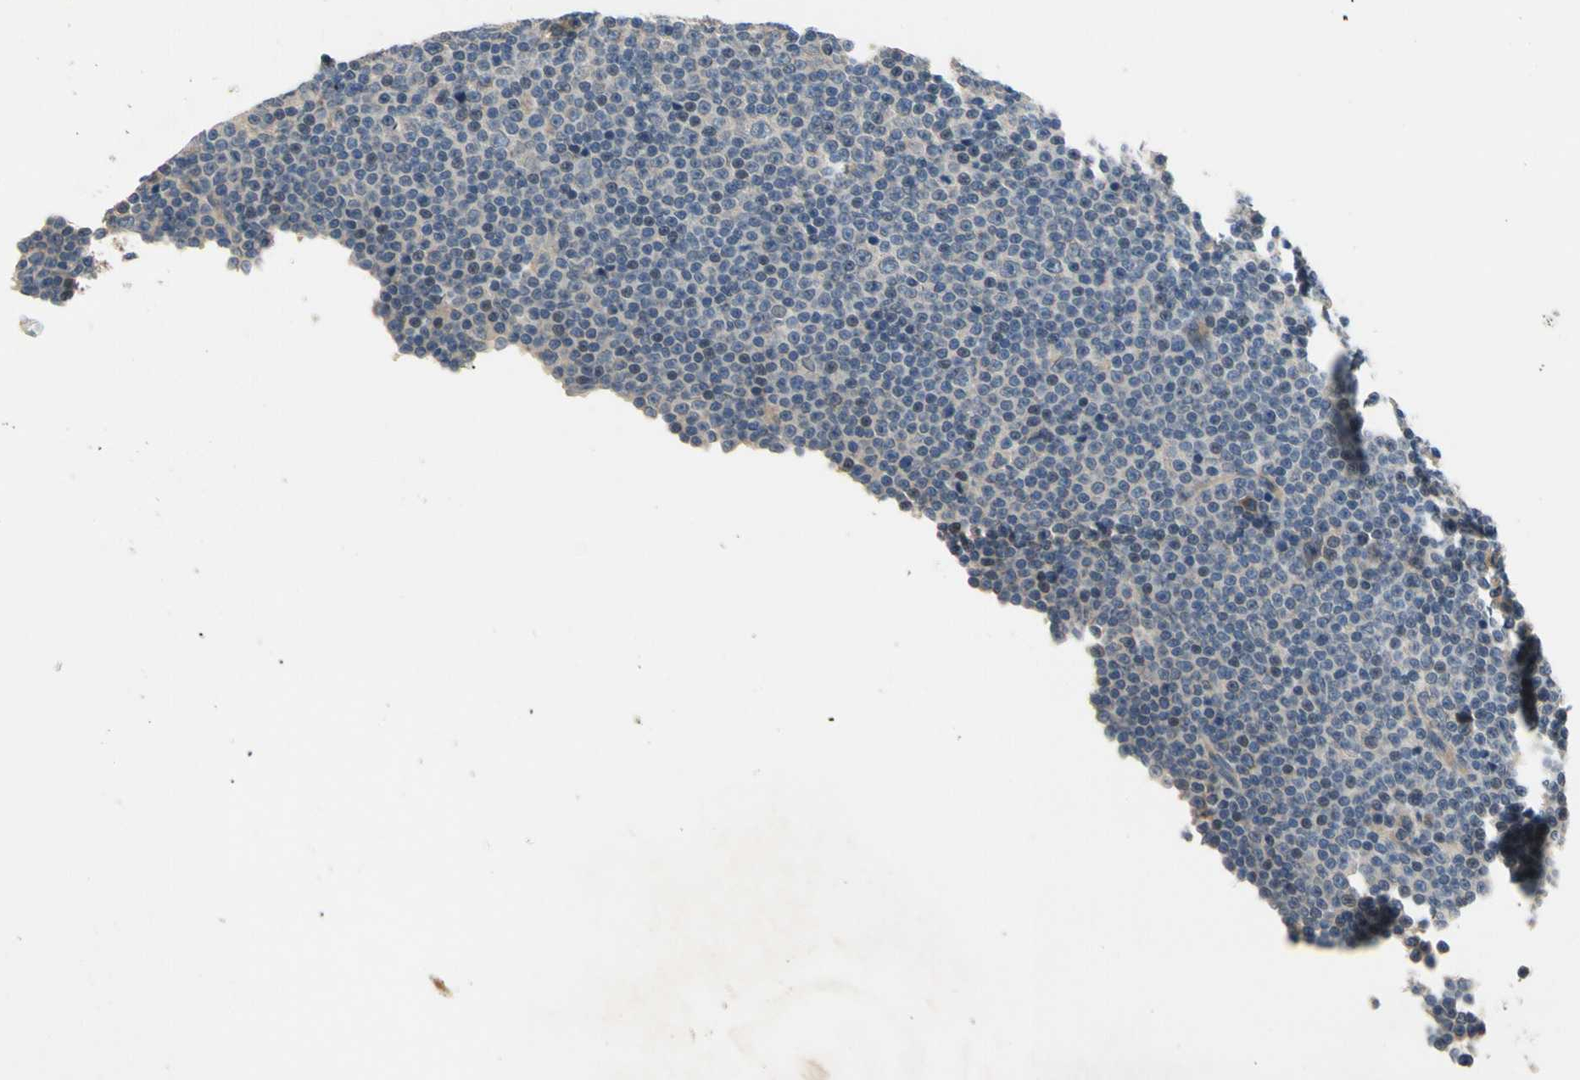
{"staining": {"intensity": "negative", "quantity": "none", "location": "none"}, "tissue": "lymphoma", "cell_type": "Tumor cells", "image_type": "cancer", "snomed": [{"axis": "morphology", "description": "Malignant lymphoma, non-Hodgkin's type, Low grade"}, {"axis": "topography", "description": "Lymph node"}], "caption": "Malignant lymphoma, non-Hodgkin's type (low-grade) was stained to show a protein in brown. There is no significant staining in tumor cells.", "gene": "ALKBH3", "patient": {"sex": "female", "age": 67}}